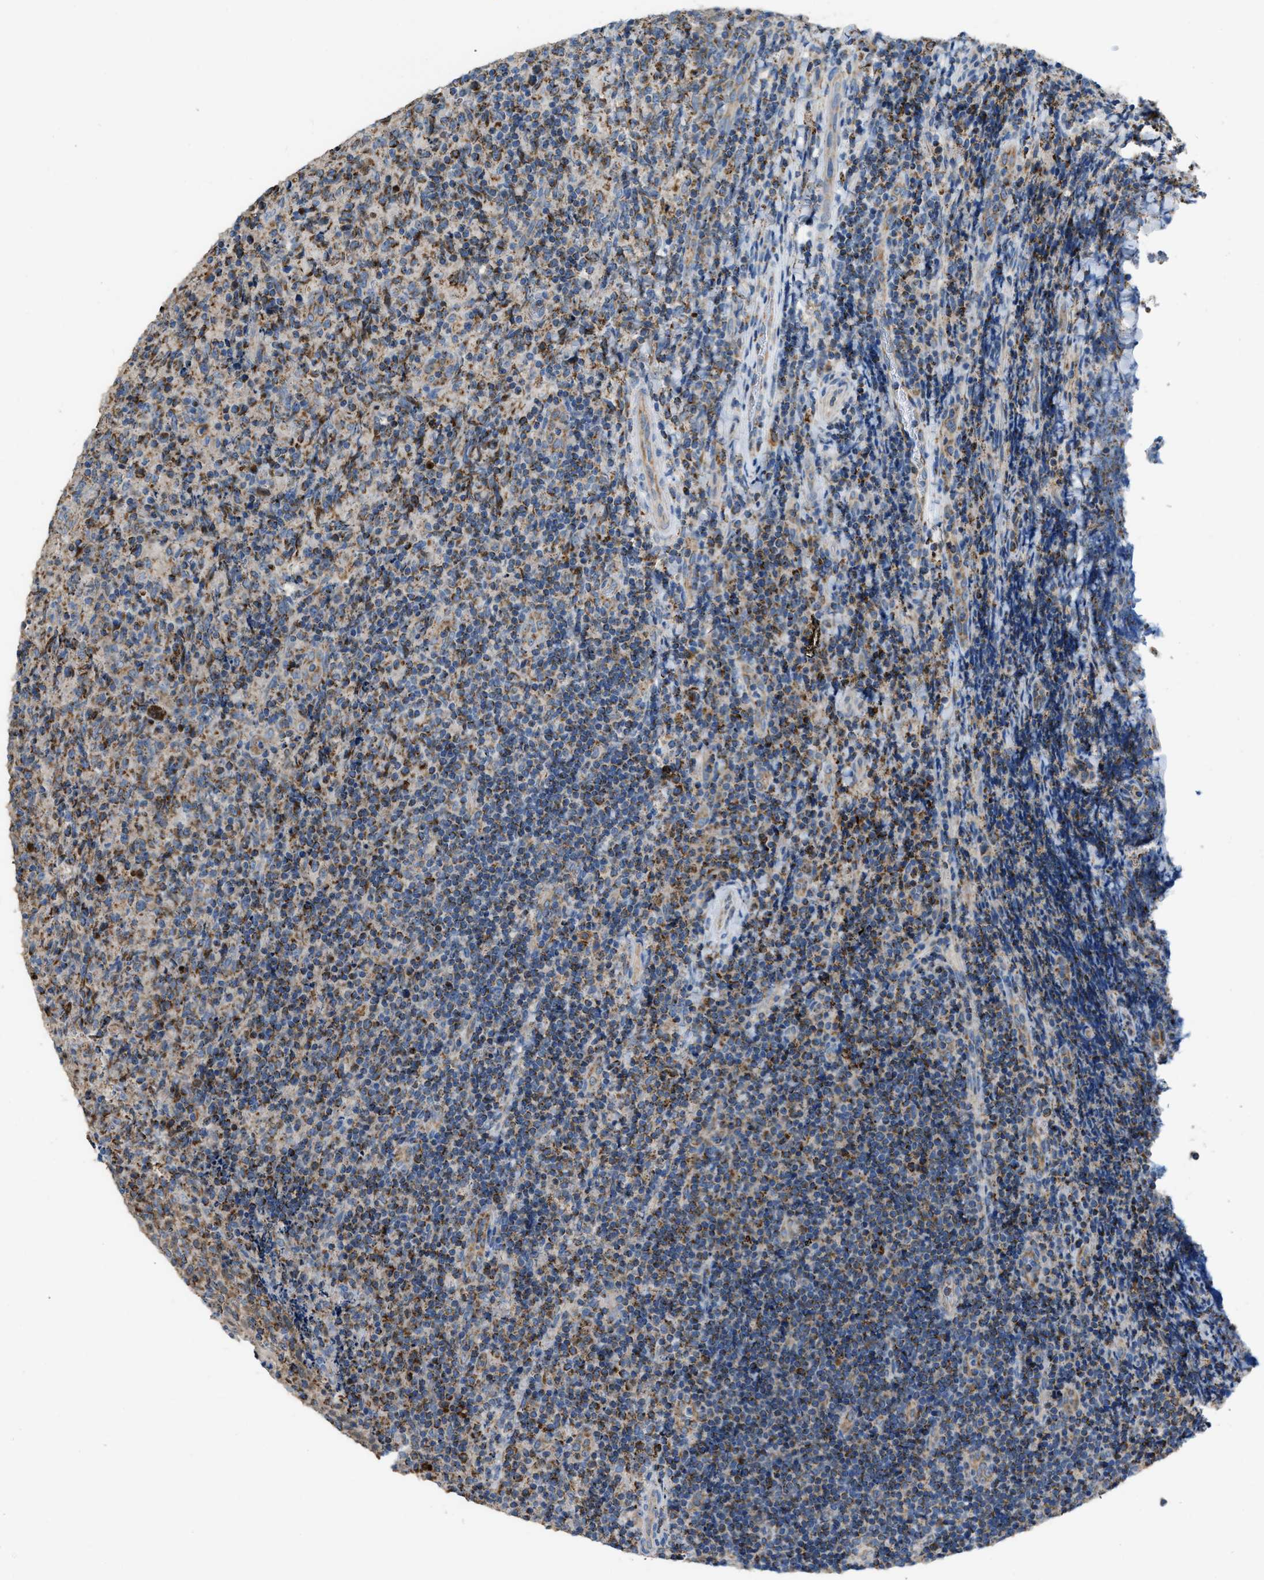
{"staining": {"intensity": "strong", "quantity": "25%-75%", "location": "cytoplasmic/membranous"}, "tissue": "lymphoma", "cell_type": "Tumor cells", "image_type": "cancer", "snomed": [{"axis": "morphology", "description": "Malignant lymphoma, non-Hodgkin's type, High grade"}, {"axis": "topography", "description": "Tonsil"}], "caption": "Immunohistochemistry (IHC) micrograph of neoplastic tissue: human lymphoma stained using immunohistochemistry (IHC) reveals high levels of strong protein expression localized specifically in the cytoplasmic/membranous of tumor cells, appearing as a cytoplasmic/membranous brown color.", "gene": "ETFB", "patient": {"sex": "female", "age": 36}}